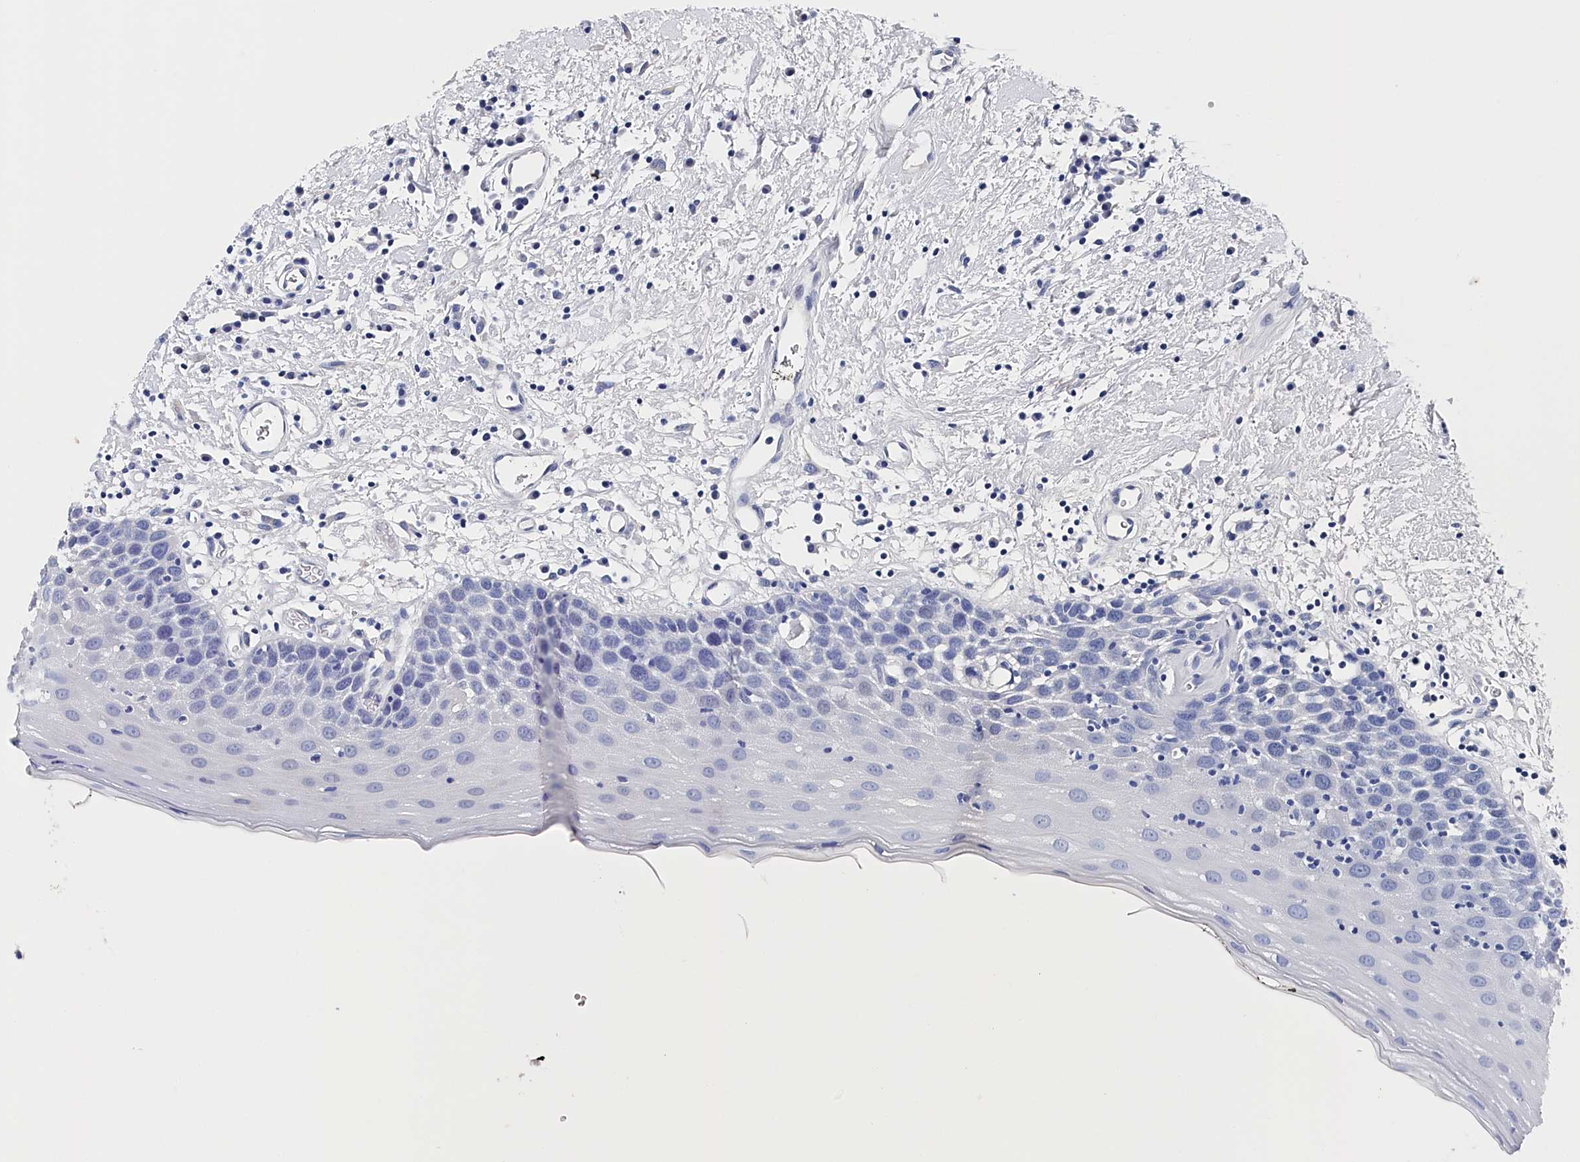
{"staining": {"intensity": "negative", "quantity": "none", "location": "none"}, "tissue": "oral mucosa", "cell_type": "Squamous epithelial cells", "image_type": "normal", "snomed": [{"axis": "morphology", "description": "Normal tissue, NOS"}, {"axis": "topography", "description": "Oral tissue"}], "caption": "DAB immunohistochemical staining of benign human oral mucosa exhibits no significant expression in squamous epithelial cells. (Stains: DAB IHC with hematoxylin counter stain, Microscopy: brightfield microscopy at high magnification).", "gene": "BHMT", "patient": {"sex": "male", "age": 74}}